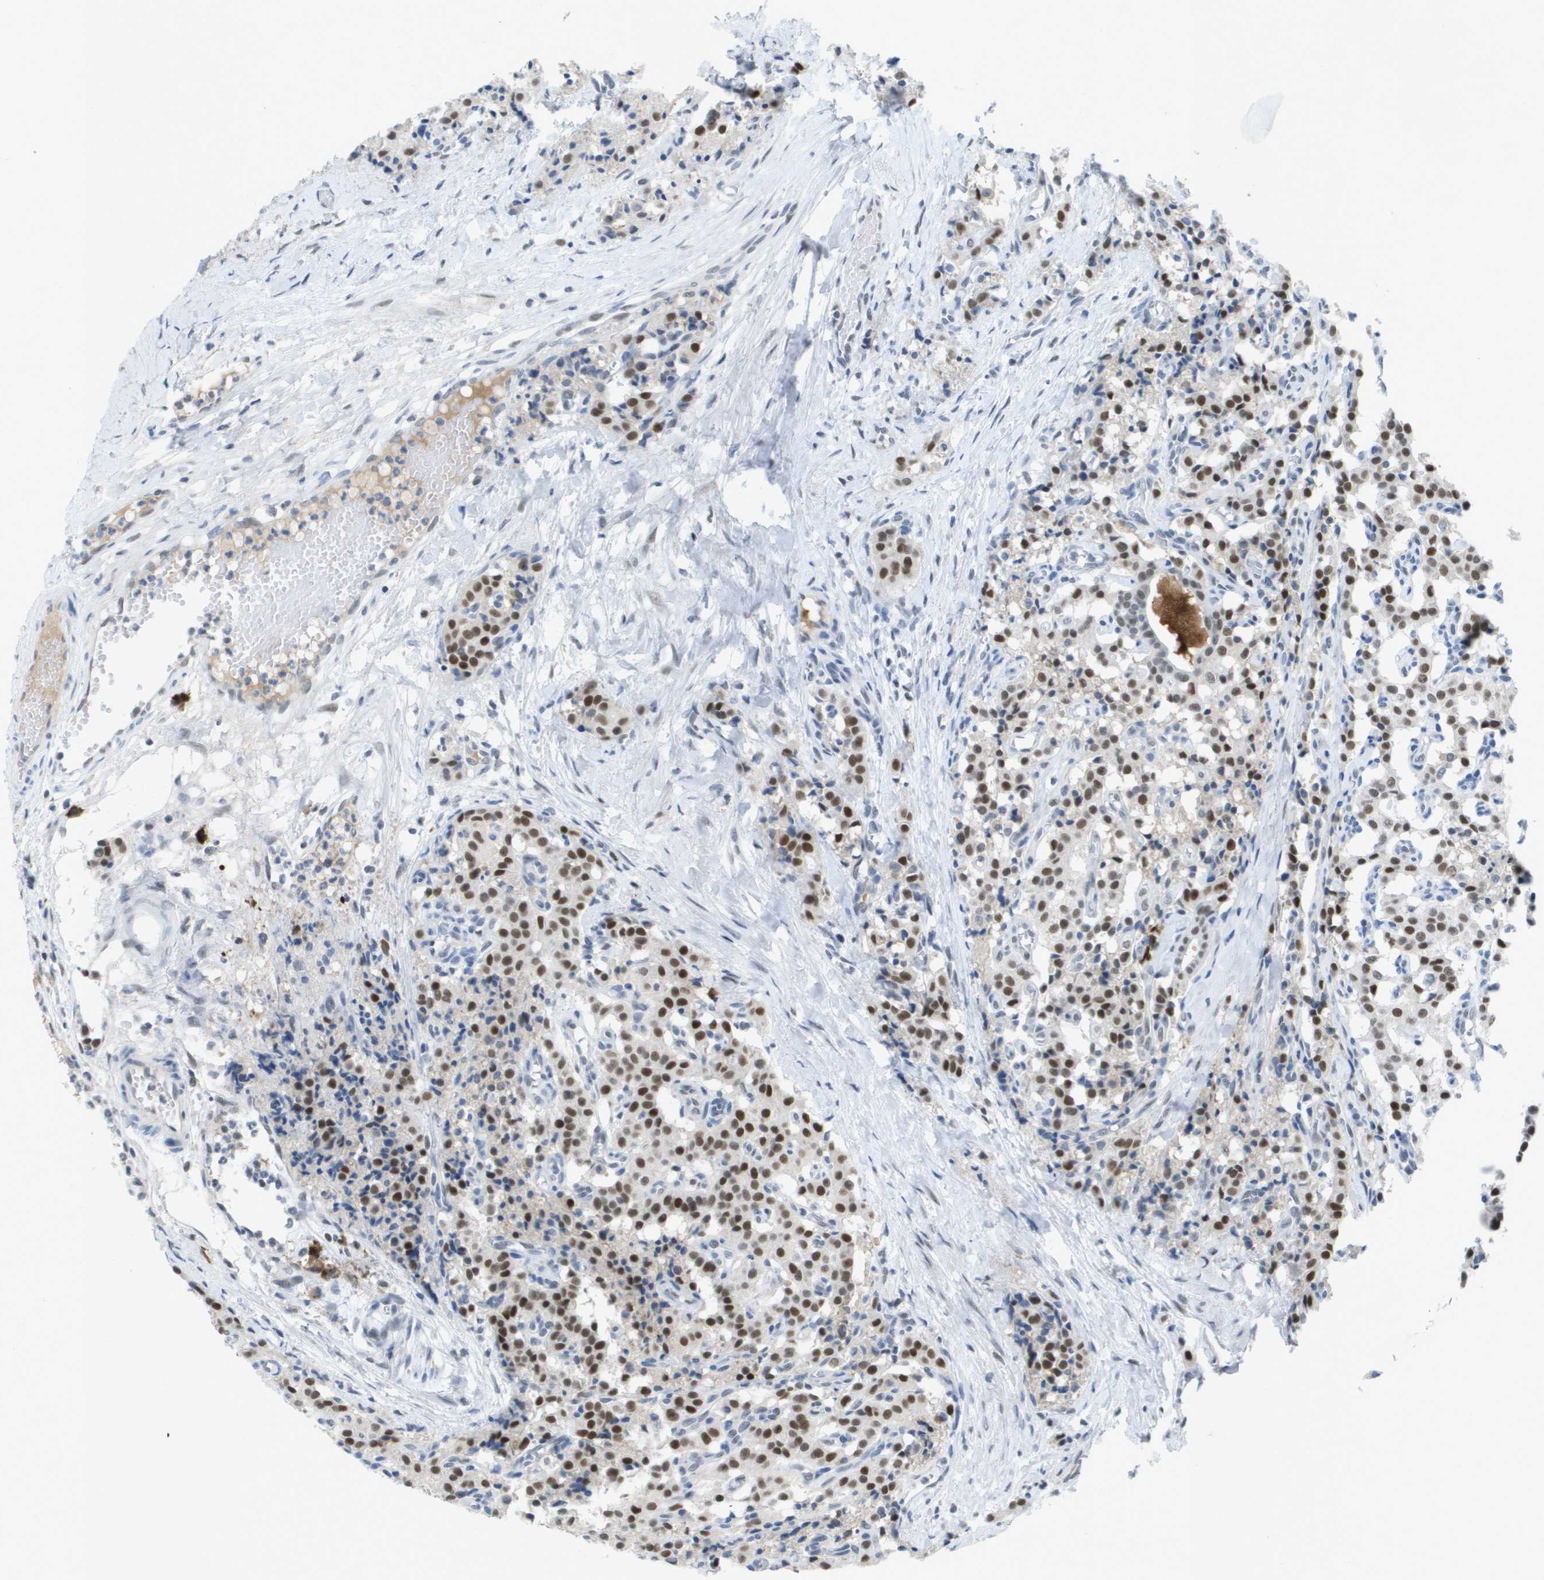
{"staining": {"intensity": "strong", "quantity": "25%-75%", "location": "nuclear"}, "tissue": "carcinoid", "cell_type": "Tumor cells", "image_type": "cancer", "snomed": [{"axis": "morphology", "description": "Carcinoid, malignant, NOS"}, {"axis": "topography", "description": "Lung"}], "caption": "Carcinoid (malignant) stained with a protein marker demonstrates strong staining in tumor cells.", "gene": "TP53RK", "patient": {"sex": "male", "age": 30}}